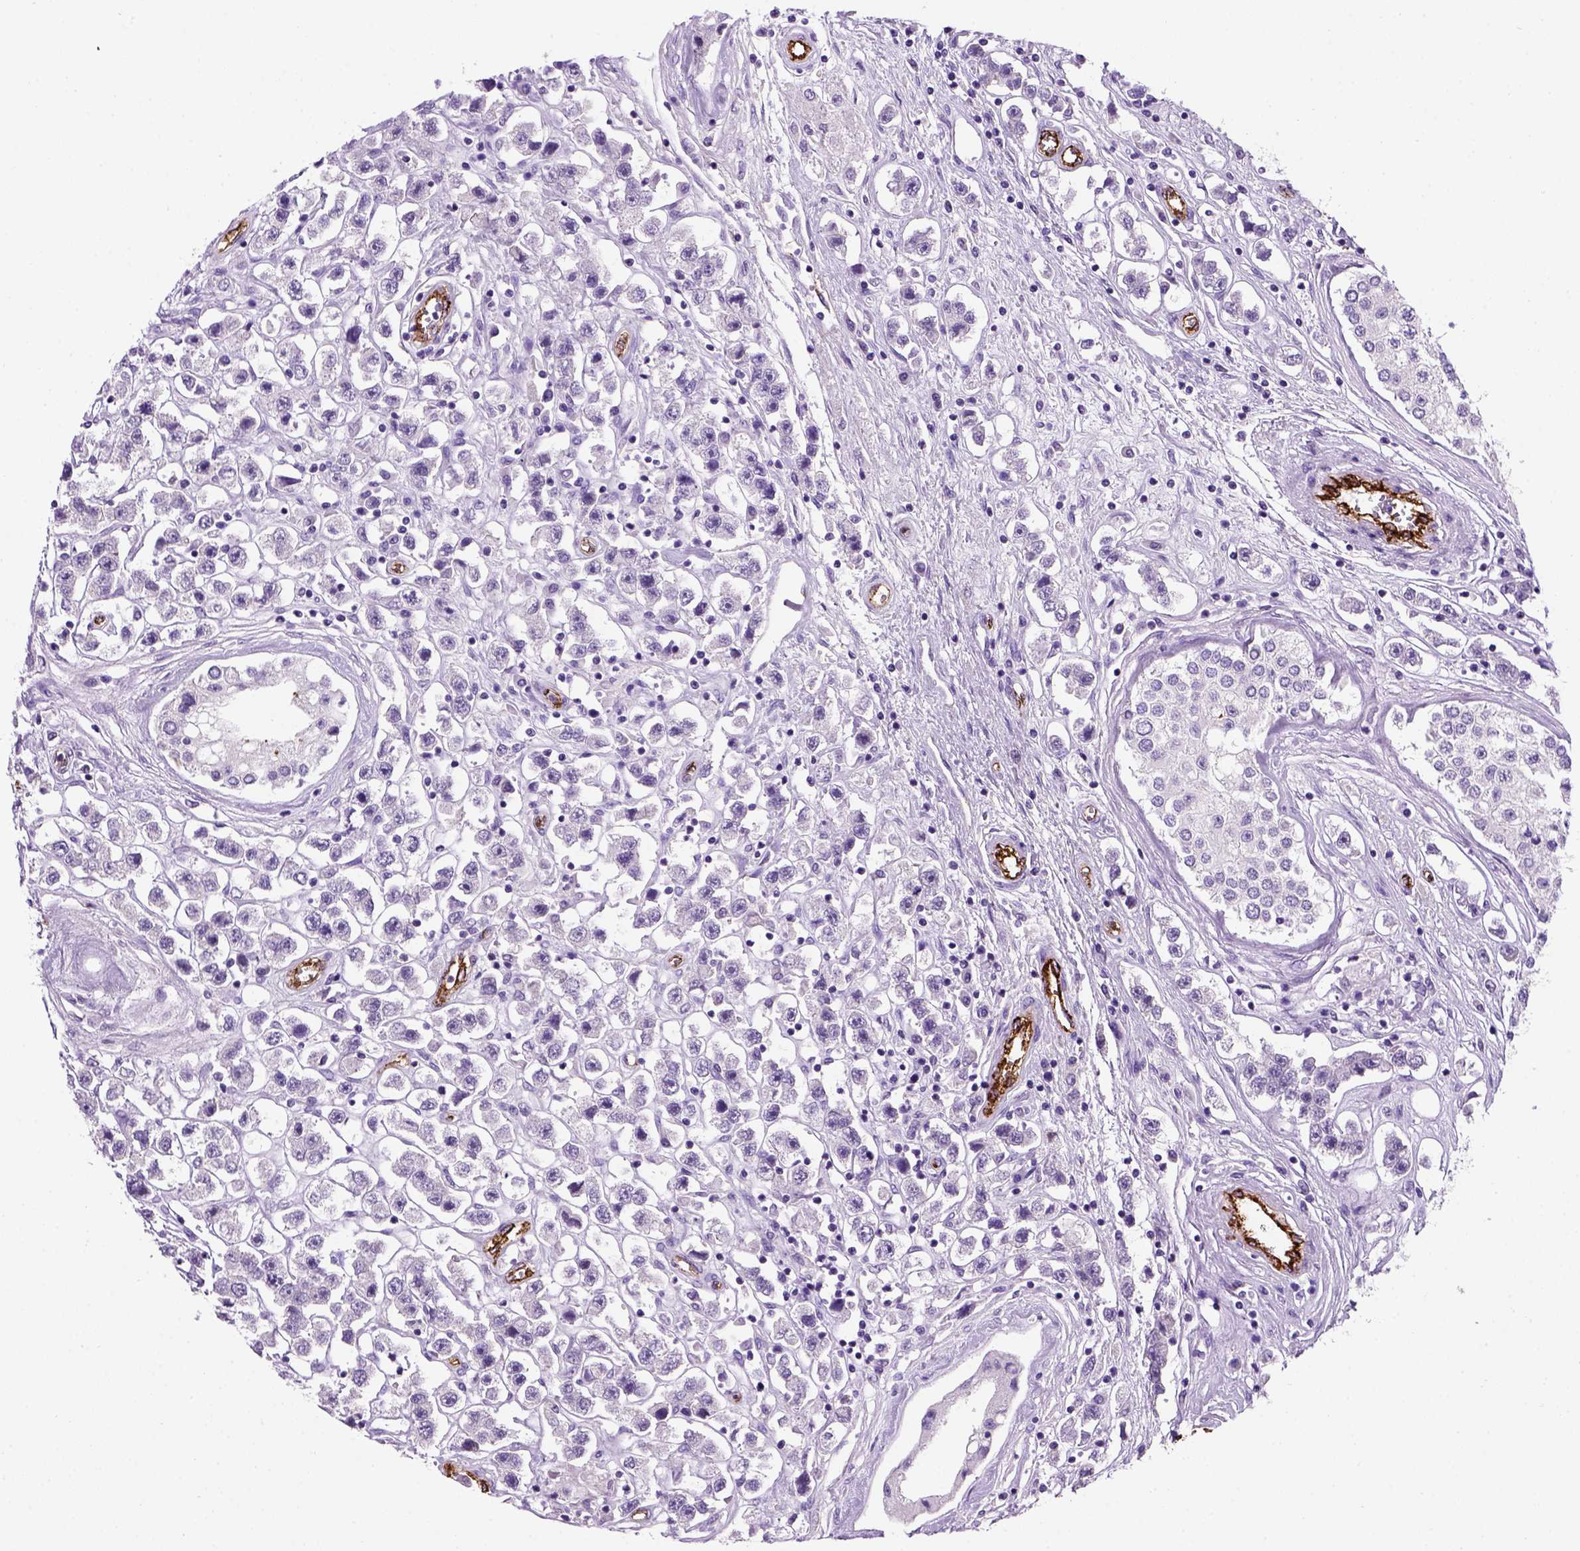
{"staining": {"intensity": "negative", "quantity": "none", "location": "none"}, "tissue": "testis cancer", "cell_type": "Tumor cells", "image_type": "cancer", "snomed": [{"axis": "morphology", "description": "Seminoma, NOS"}, {"axis": "topography", "description": "Testis"}], "caption": "This histopathology image is of testis seminoma stained with immunohistochemistry (IHC) to label a protein in brown with the nuclei are counter-stained blue. There is no staining in tumor cells.", "gene": "VWF", "patient": {"sex": "male", "age": 45}}